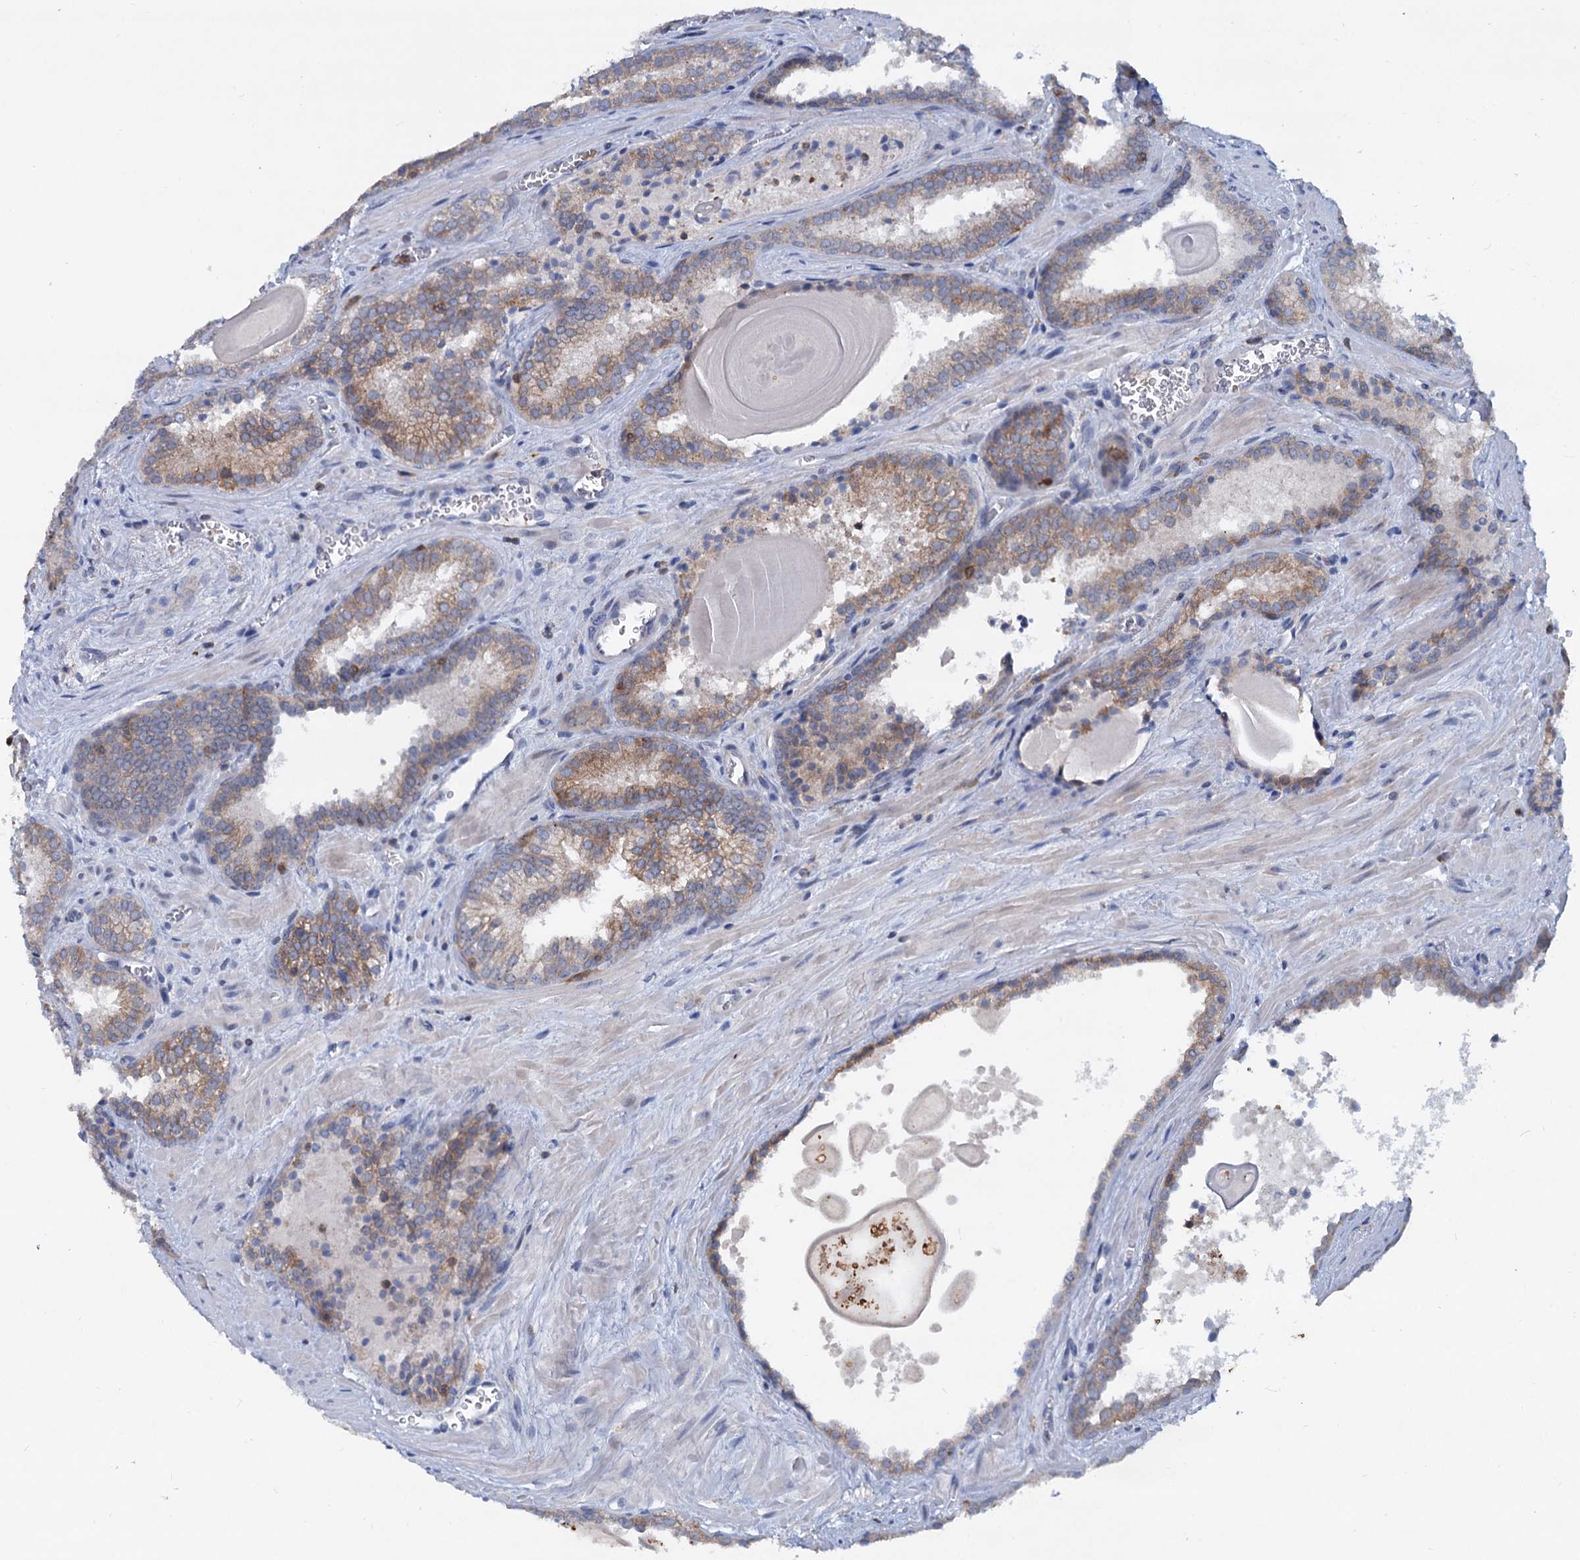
{"staining": {"intensity": "moderate", "quantity": ">75%", "location": "cytoplasmic/membranous"}, "tissue": "prostate cancer", "cell_type": "Tumor cells", "image_type": "cancer", "snomed": [{"axis": "morphology", "description": "Adenocarcinoma, High grade"}, {"axis": "topography", "description": "Prostate"}], "caption": "Immunohistochemical staining of human prostate adenocarcinoma (high-grade) exhibits moderate cytoplasmic/membranous protein staining in approximately >75% of tumor cells.", "gene": "LRCH4", "patient": {"sex": "male", "age": 66}}